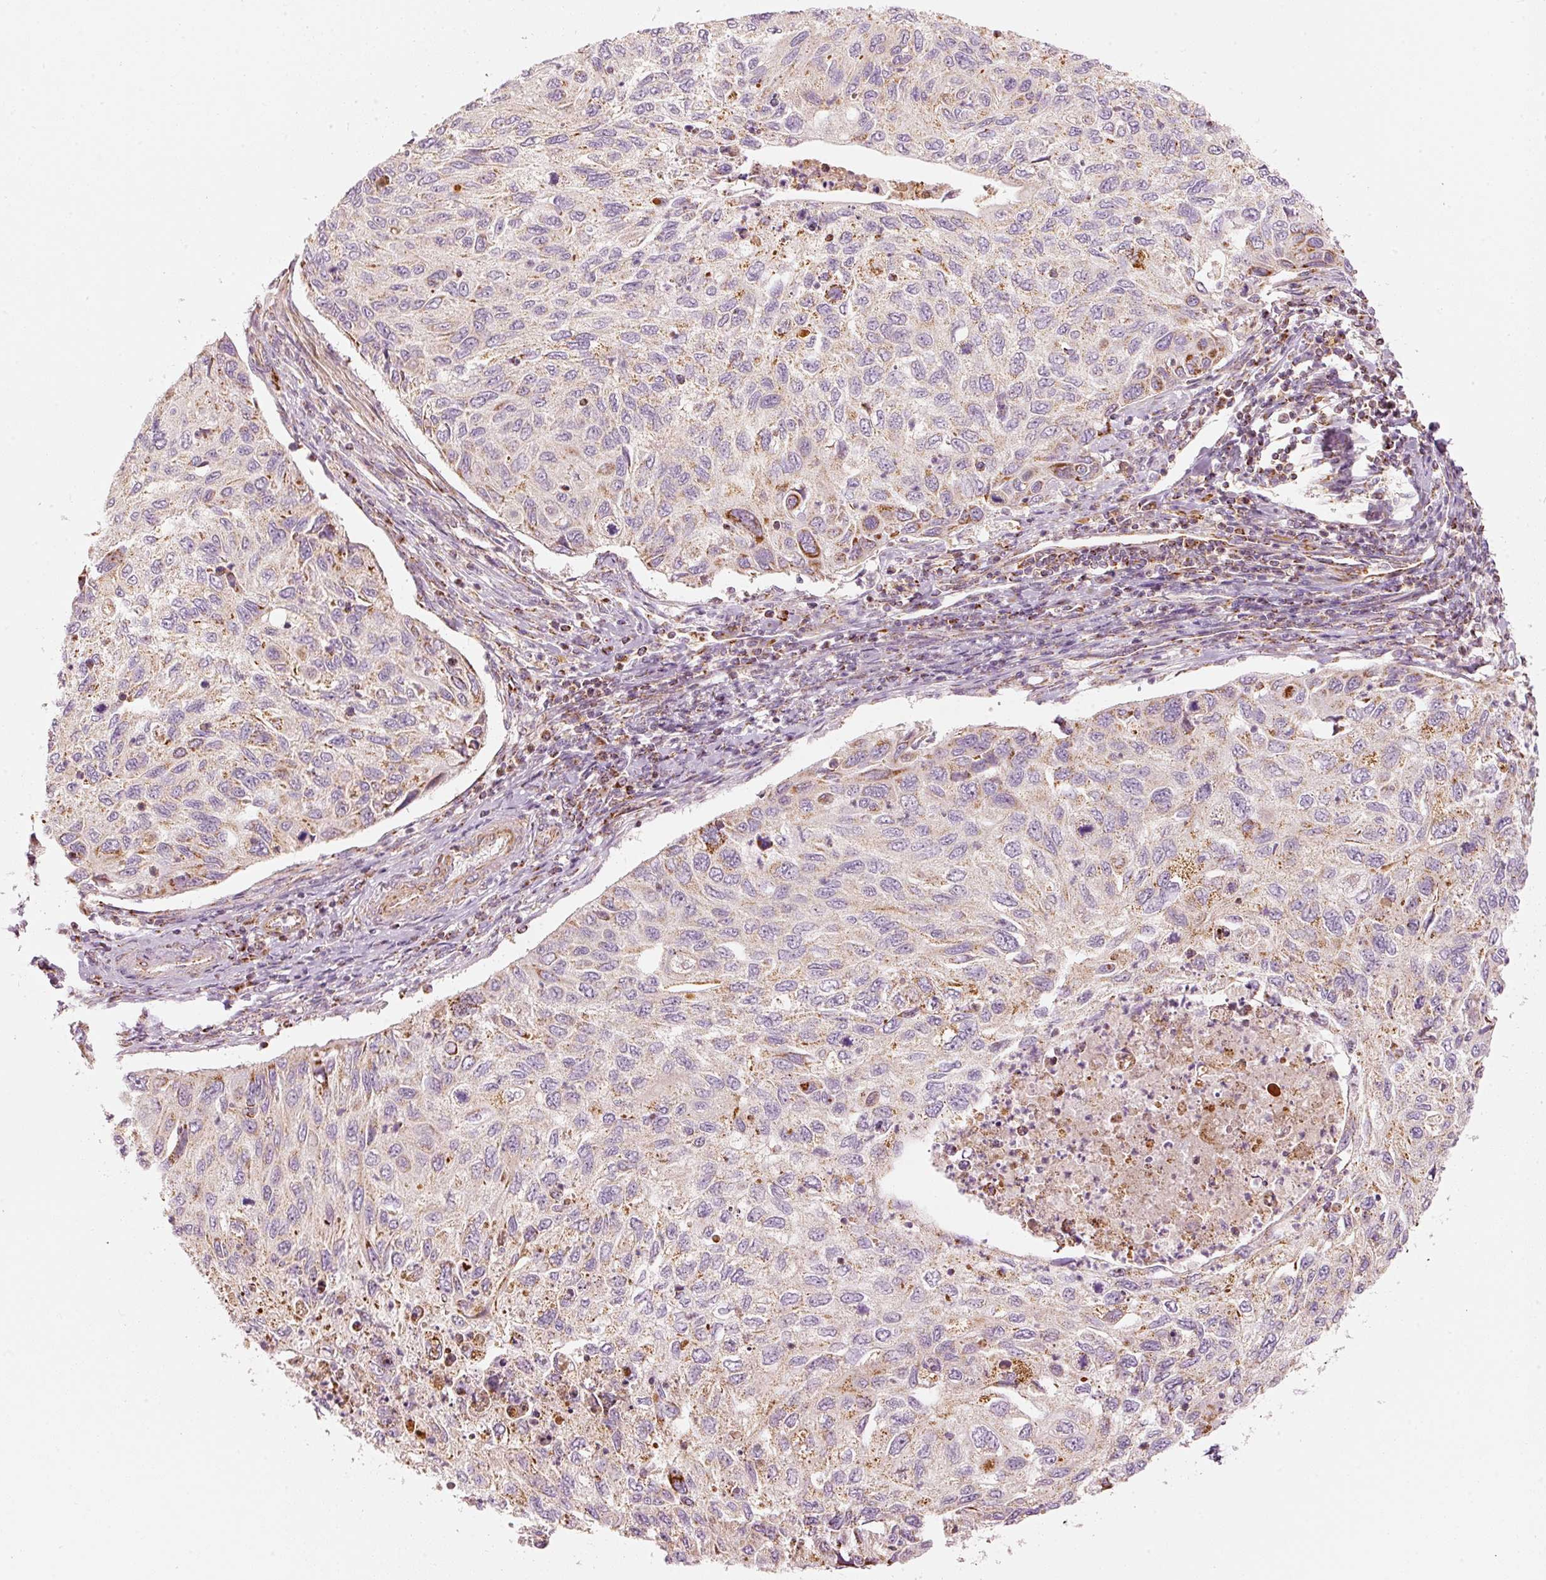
{"staining": {"intensity": "moderate", "quantity": "25%-75%", "location": "cytoplasmic/membranous"}, "tissue": "cervical cancer", "cell_type": "Tumor cells", "image_type": "cancer", "snomed": [{"axis": "morphology", "description": "Squamous cell carcinoma, NOS"}, {"axis": "topography", "description": "Cervix"}], "caption": "Cervical cancer (squamous cell carcinoma) stained with immunohistochemistry (IHC) shows moderate cytoplasmic/membranous staining in approximately 25%-75% of tumor cells.", "gene": "C17orf98", "patient": {"sex": "female", "age": 70}}